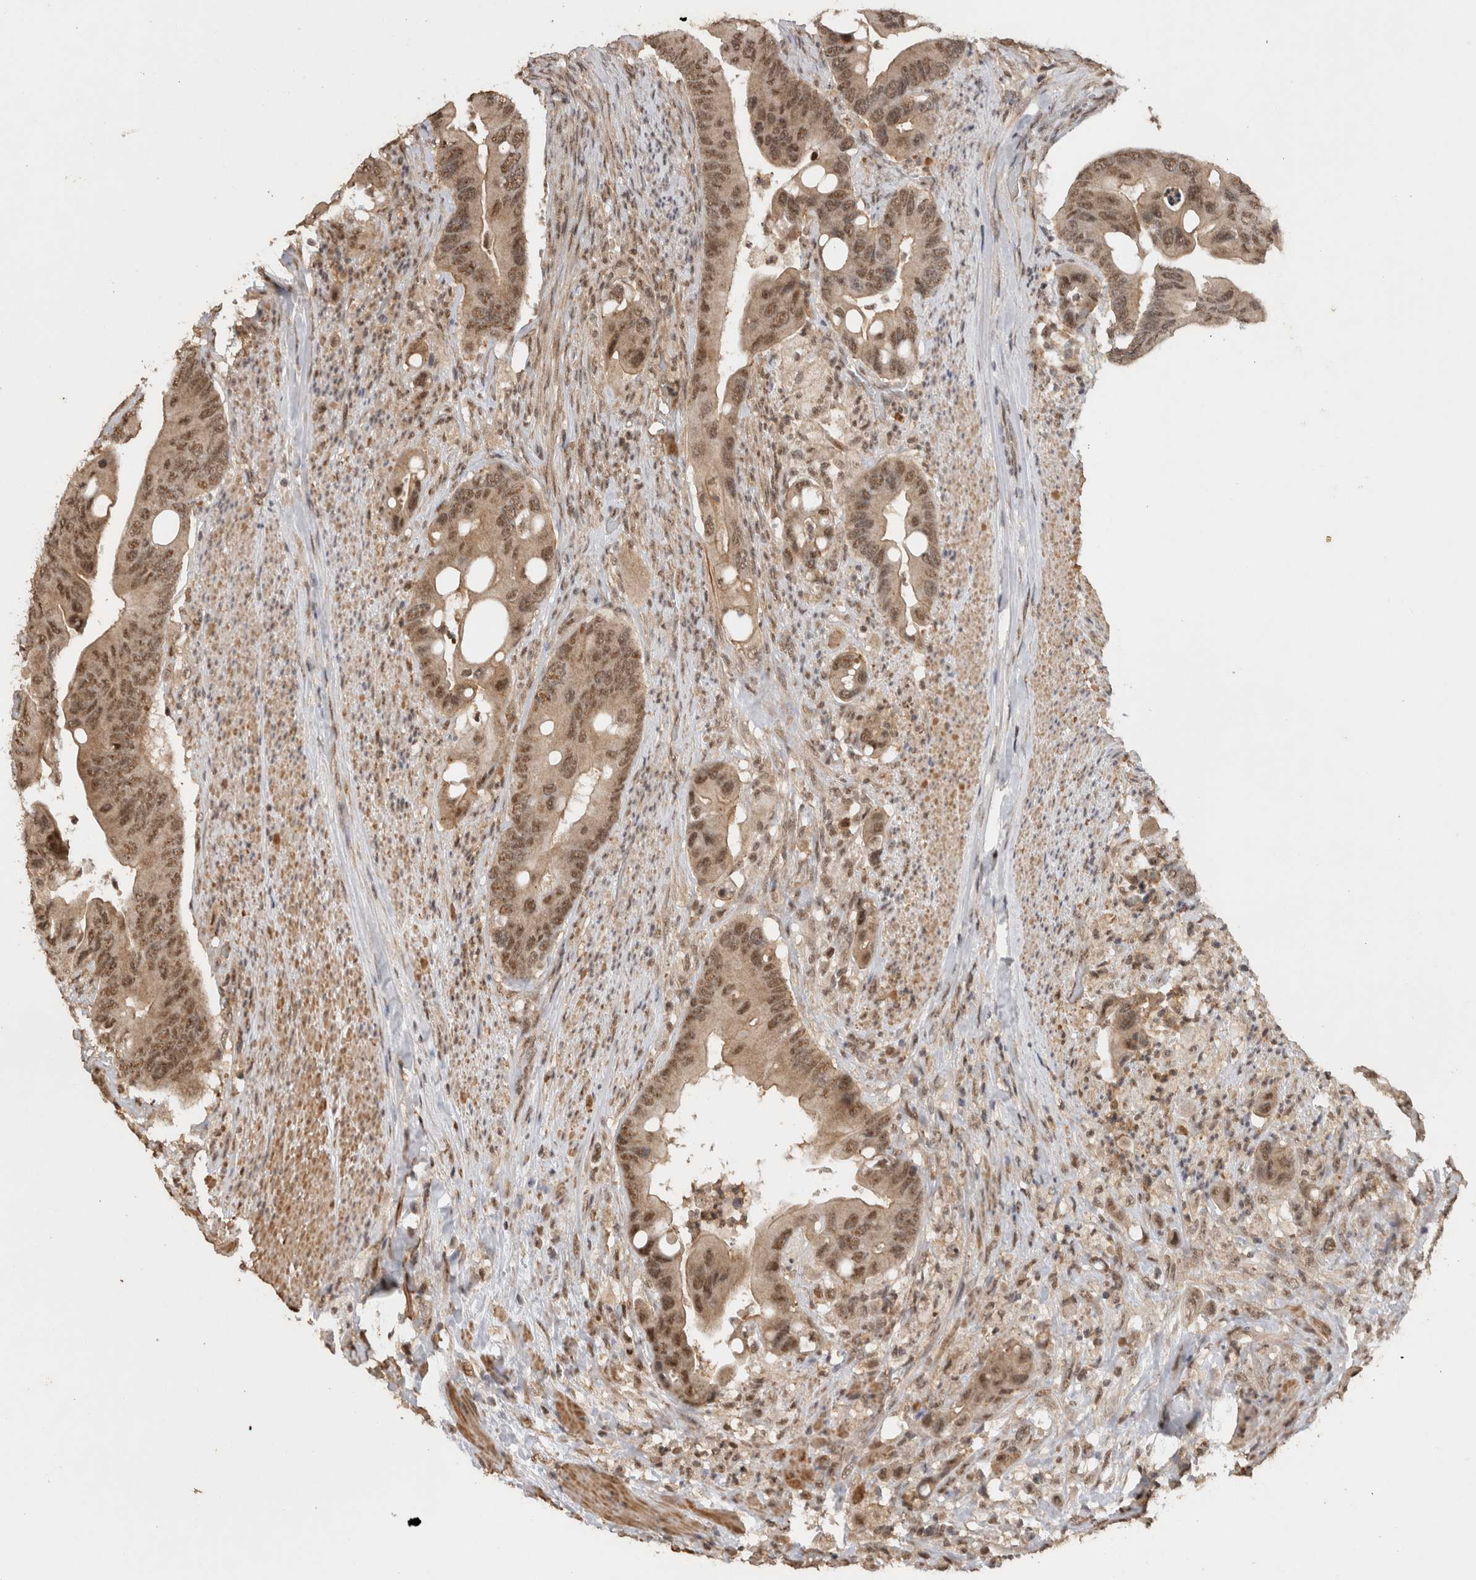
{"staining": {"intensity": "moderate", "quantity": ">75%", "location": "cytoplasmic/membranous,nuclear"}, "tissue": "colorectal cancer", "cell_type": "Tumor cells", "image_type": "cancer", "snomed": [{"axis": "morphology", "description": "Adenocarcinoma, NOS"}, {"axis": "topography", "description": "Rectum"}], "caption": "Immunohistochemistry (IHC) (DAB) staining of human colorectal cancer reveals moderate cytoplasmic/membranous and nuclear protein positivity in about >75% of tumor cells.", "gene": "KEAP1", "patient": {"sex": "female", "age": 57}}